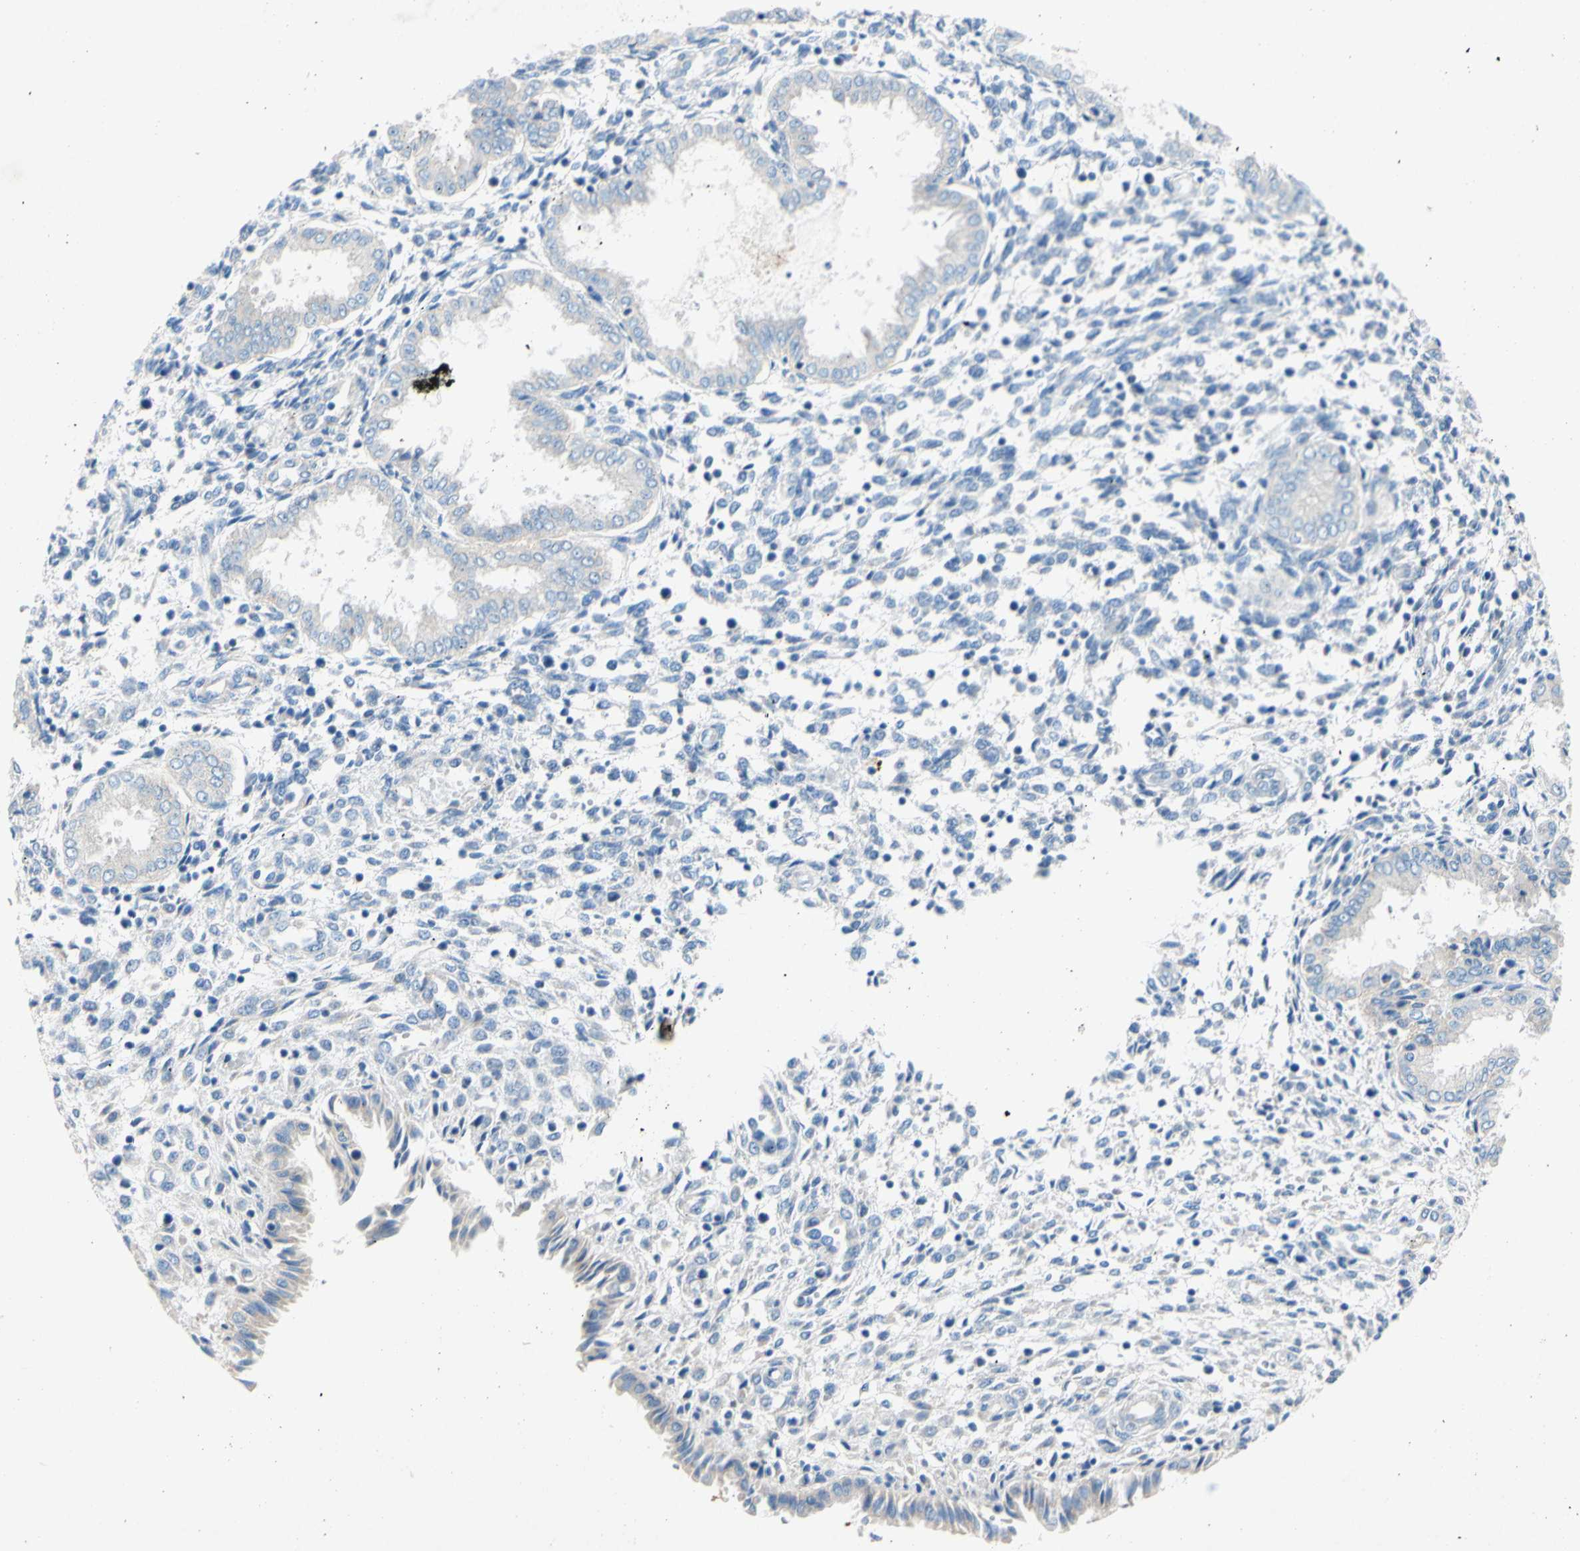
{"staining": {"intensity": "weak", "quantity": "25%-75%", "location": "cytoplasmic/membranous"}, "tissue": "endometrium", "cell_type": "Cells in endometrial stroma", "image_type": "normal", "snomed": [{"axis": "morphology", "description": "Normal tissue, NOS"}, {"axis": "topography", "description": "Endometrium"}], "caption": "A low amount of weak cytoplasmic/membranous expression is seen in approximately 25%-75% of cells in endometrial stroma in benign endometrium.", "gene": "TMIGD2", "patient": {"sex": "female", "age": 33}}